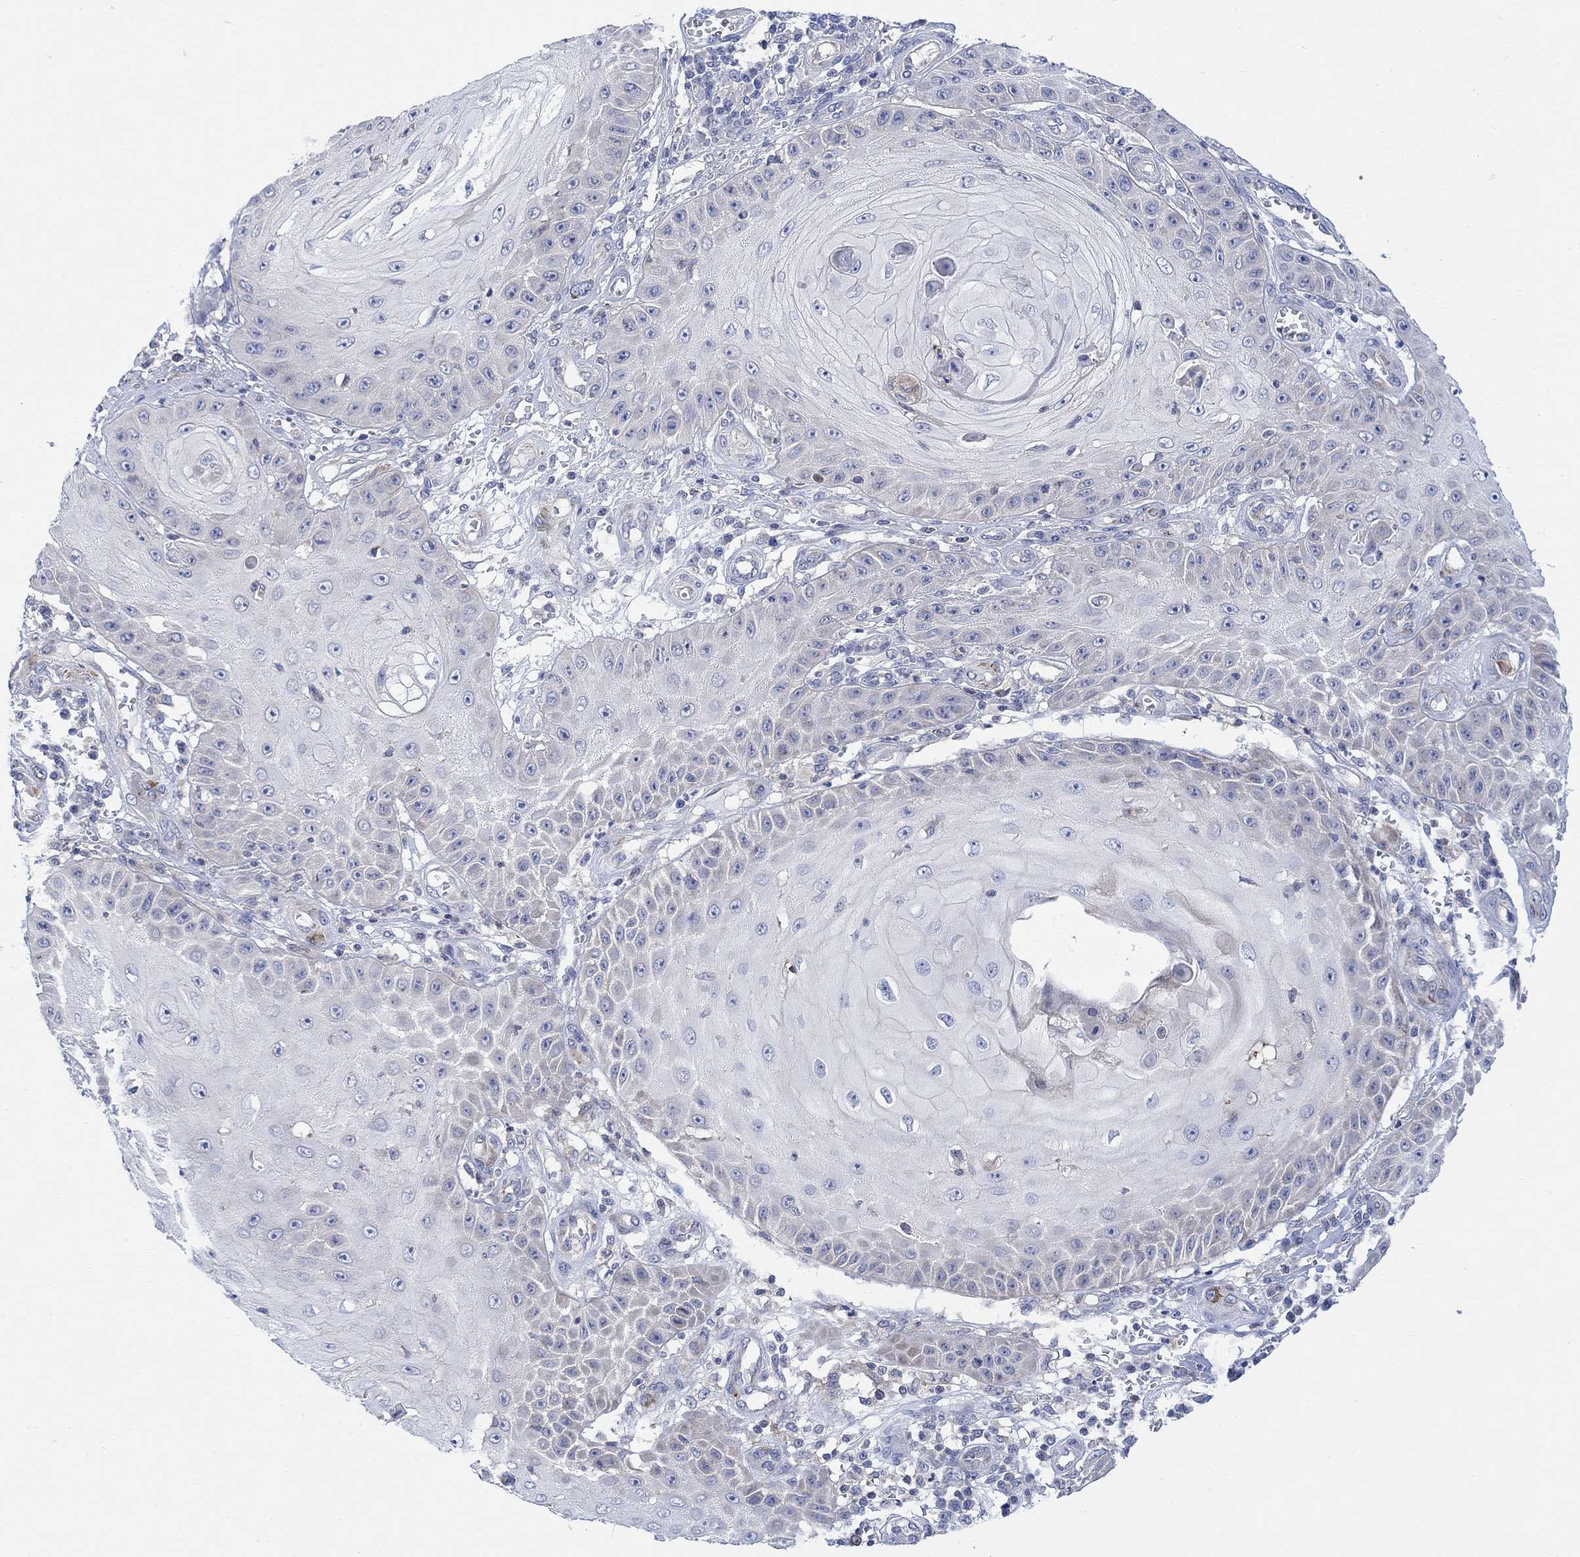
{"staining": {"intensity": "negative", "quantity": "none", "location": "none"}, "tissue": "skin cancer", "cell_type": "Tumor cells", "image_type": "cancer", "snomed": [{"axis": "morphology", "description": "Squamous cell carcinoma, NOS"}, {"axis": "topography", "description": "Skin"}], "caption": "A micrograph of skin cancer stained for a protein demonstrates no brown staining in tumor cells.", "gene": "ARSK", "patient": {"sex": "male", "age": 70}}